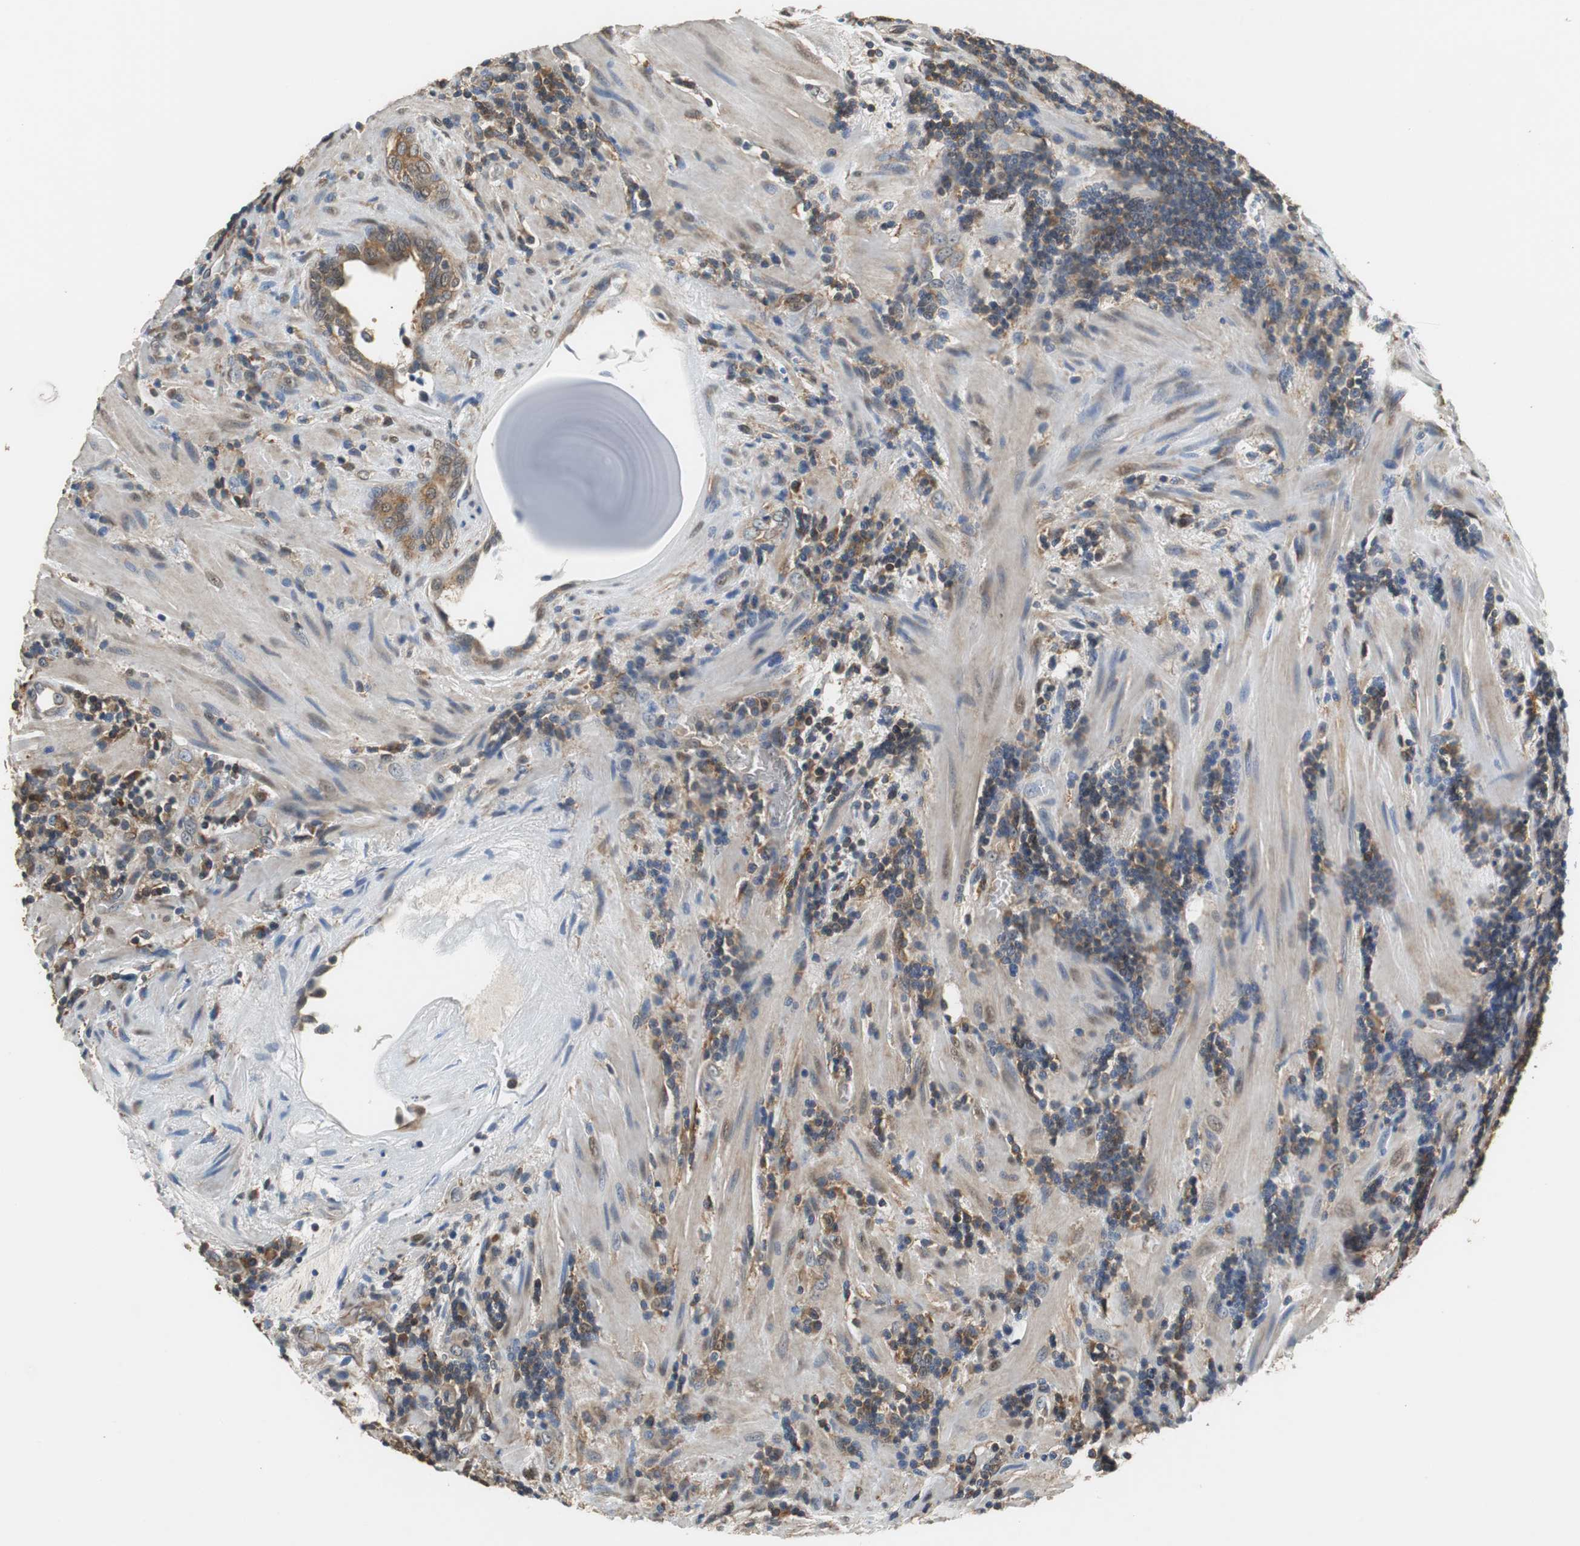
{"staining": {"intensity": "strong", "quantity": ">75%", "location": "cytoplasmic/membranous,nuclear"}, "tissue": "prostate cancer", "cell_type": "Tumor cells", "image_type": "cancer", "snomed": [{"axis": "morphology", "description": "Adenocarcinoma, High grade"}, {"axis": "topography", "description": "Prostate"}], "caption": "A micrograph showing strong cytoplasmic/membranous and nuclear staining in about >75% of tumor cells in prostate cancer (high-grade adenocarcinoma), as visualized by brown immunohistochemical staining.", "gene": "UBQLN2", "patient": {"sex": "male", "age": 68}}